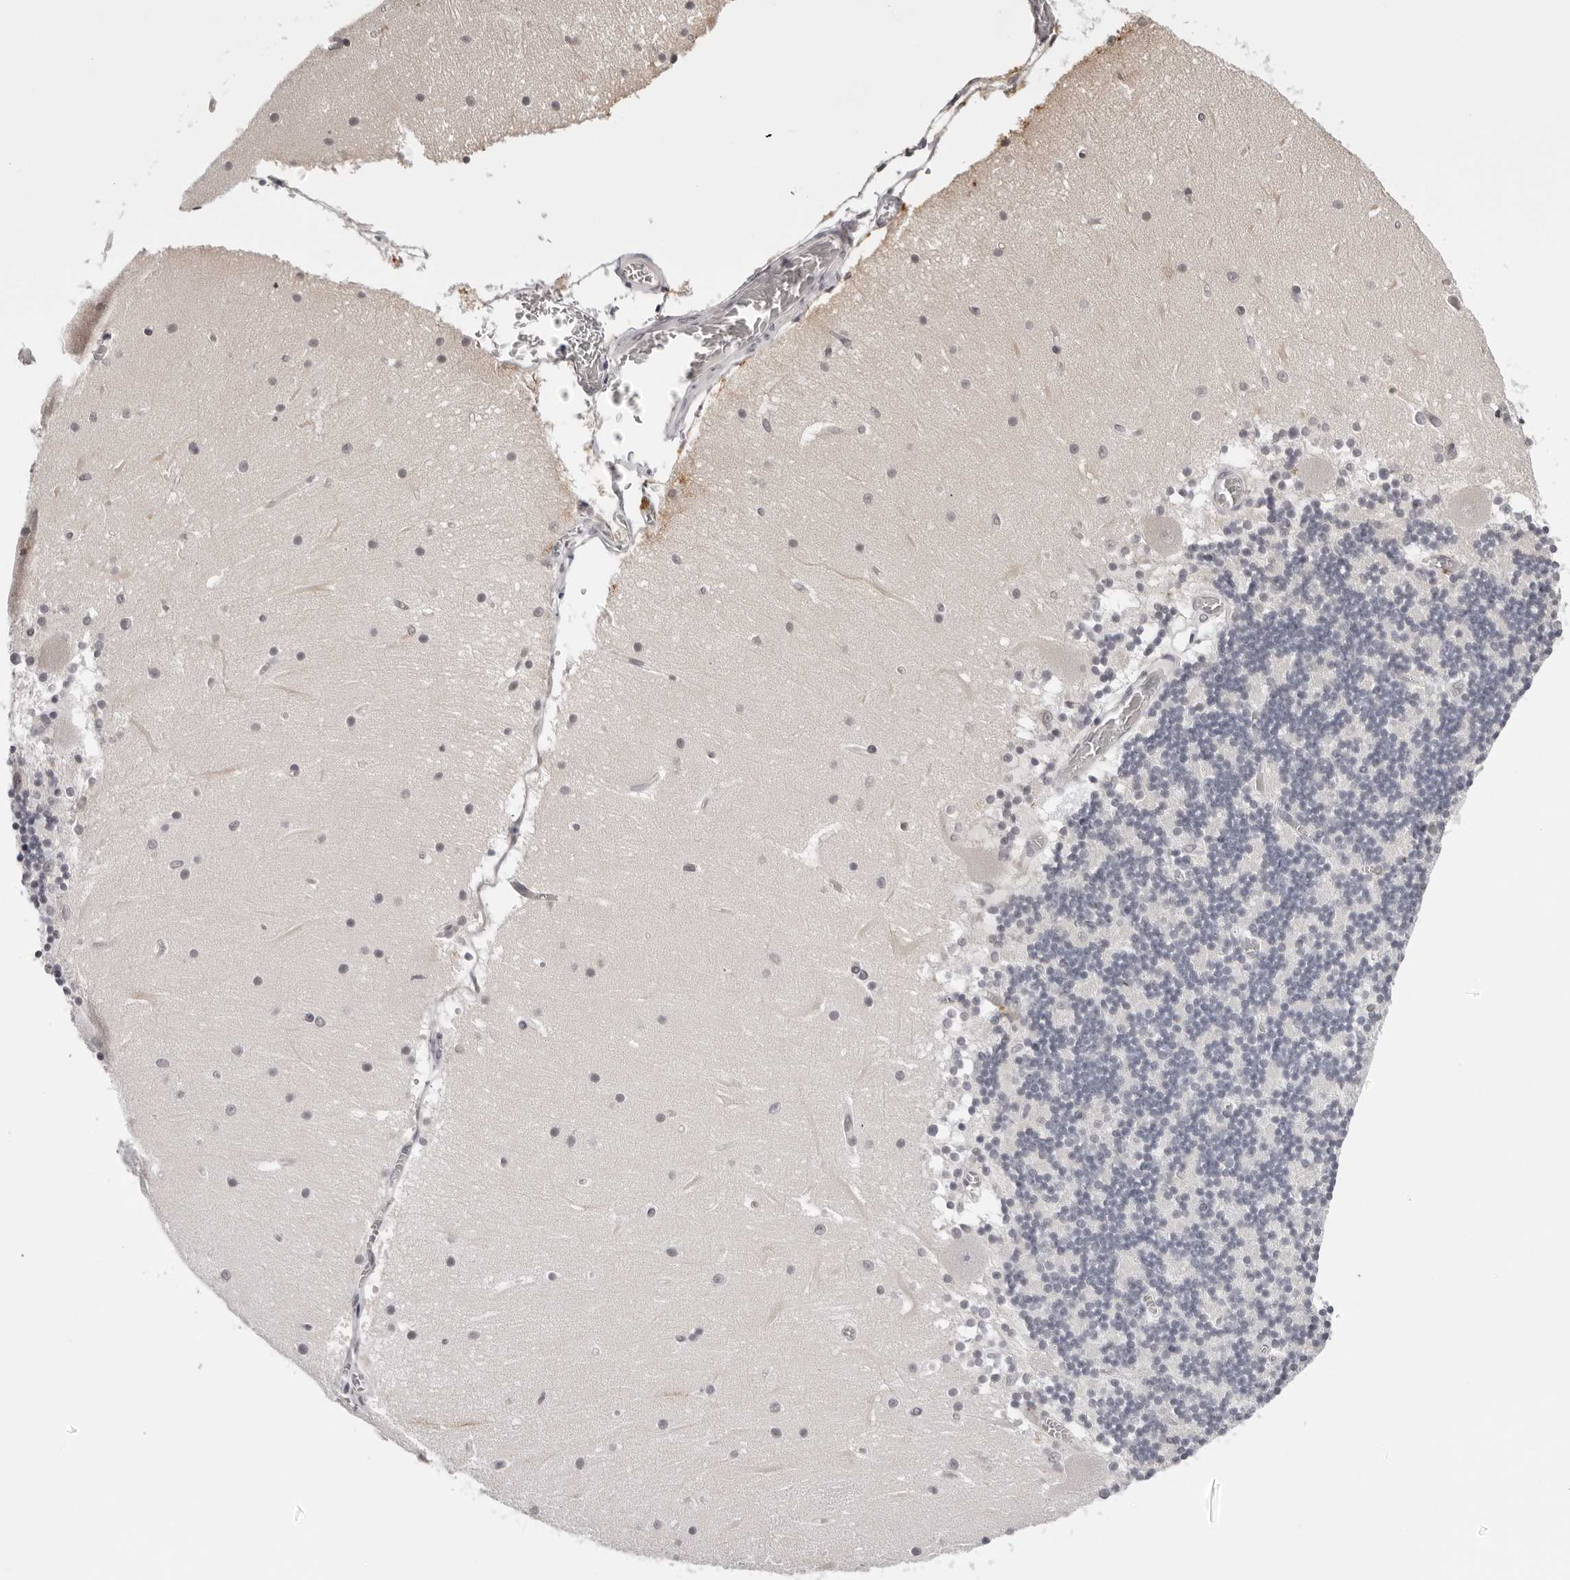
{"staining": {"intensity": "negative", "quantity": "none", "location": "none"}, "tissue": "cerebellum", "cell_type": "Cells in granular layer", "image_type": "normal", "snomed": [{"axis": "morphology", "description": "Normal tissue, NOS"}, {"axis": "topography", "description": "Cerebellum"}], "caption": "An IHC histopathology image of benign cerebellum is shown. There is no staining in cells in granular layer of cerebellum. (DAB immunohistochemistry visualized using brightfield microscopy, high magnification).", "gene": "PRUNE1", "patient": {"sex": "female", "age": 28}}